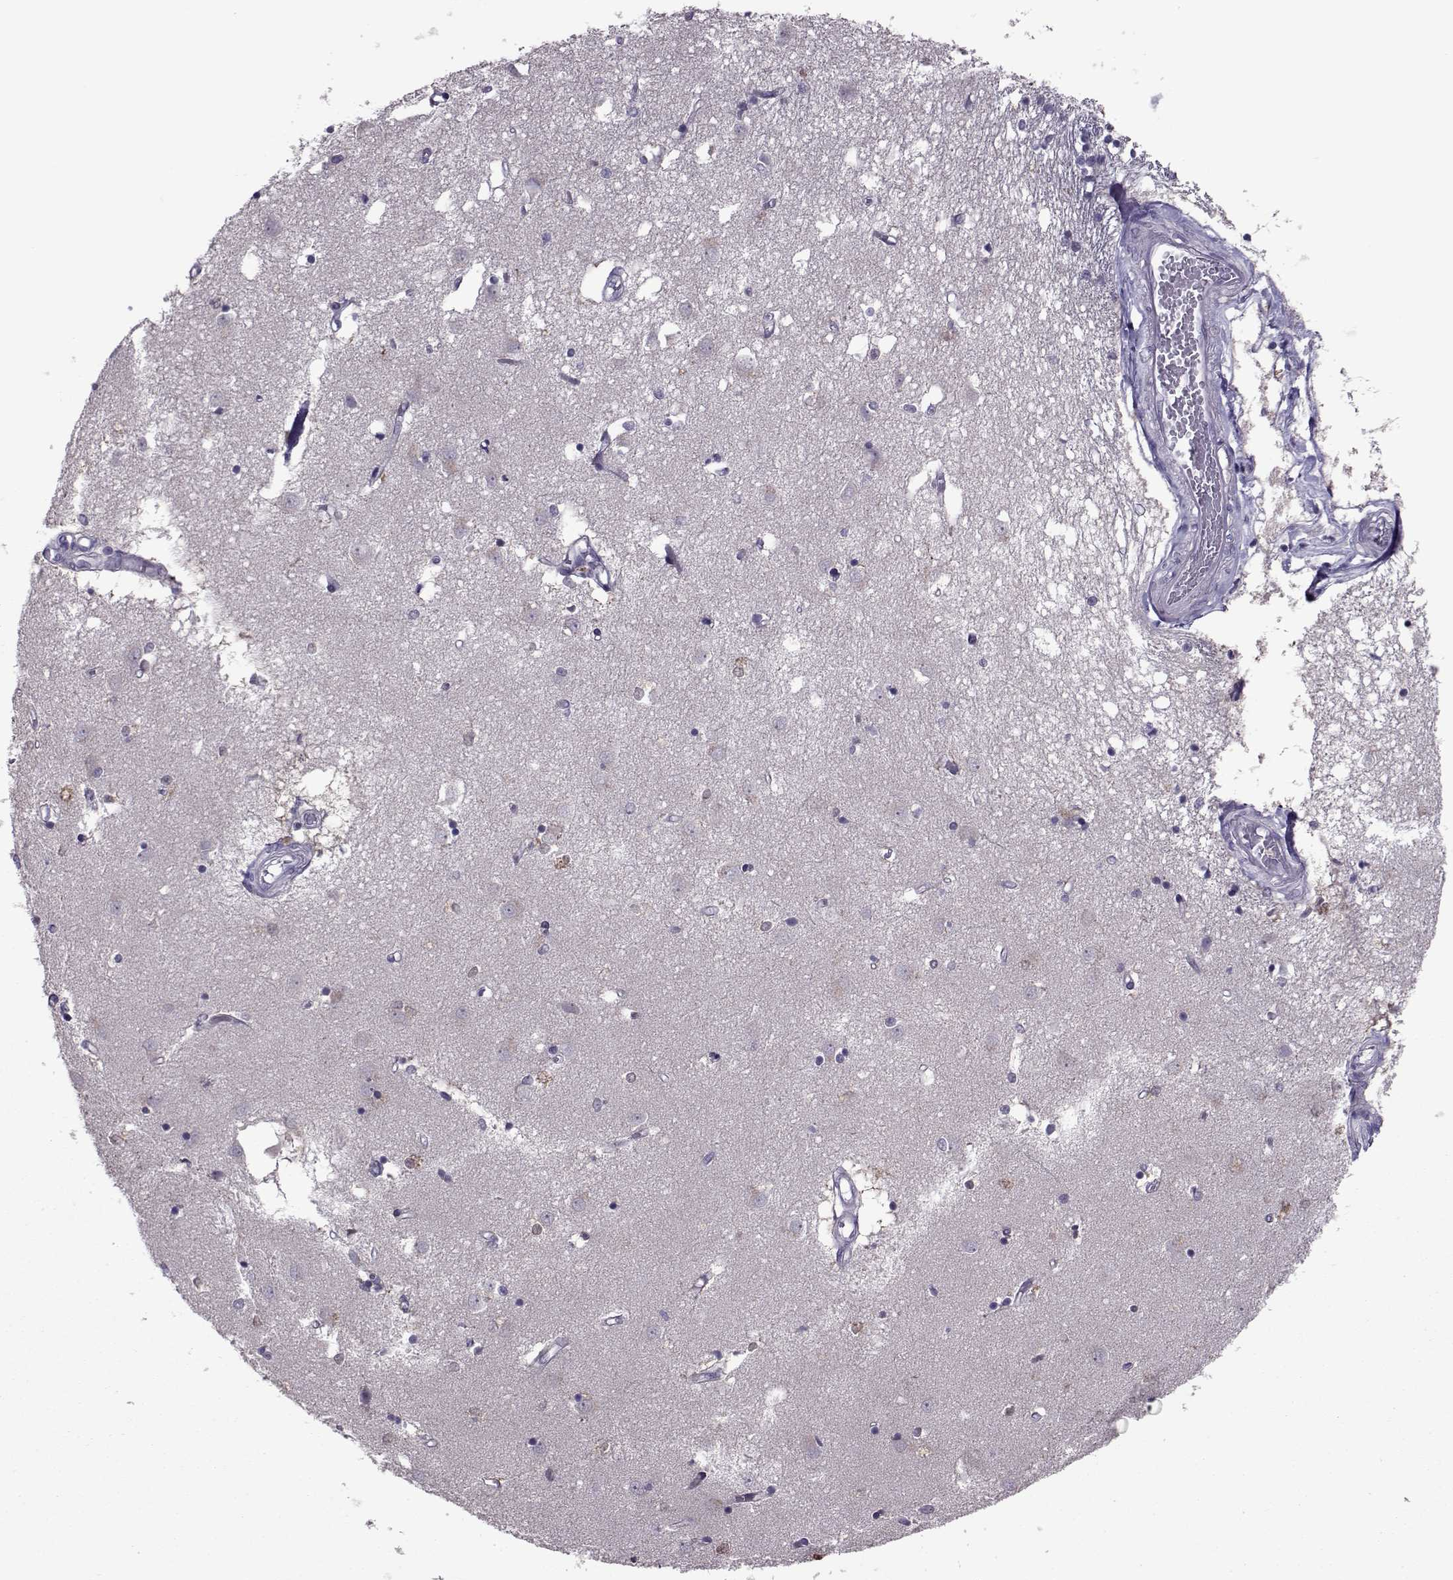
{"staining": {"intensity": "negative", "quantity": "none", "location": "none"}, "tissue": "caudate", "cell_type": "Glial cells", "image_type": "normal", "snomed": [{"axis": "morphology", "description": "Normal tissue, NOS"}, {"axis": "topography", "description": "Lateral ventricle wall"}], "caption": "This is an immunohistochemistry (IHC) photomicrograph of benign human caudate. There is no expression in glial cells.", "gene": "ASRGL1", "patient": {"sex": "male", "age": 54}}